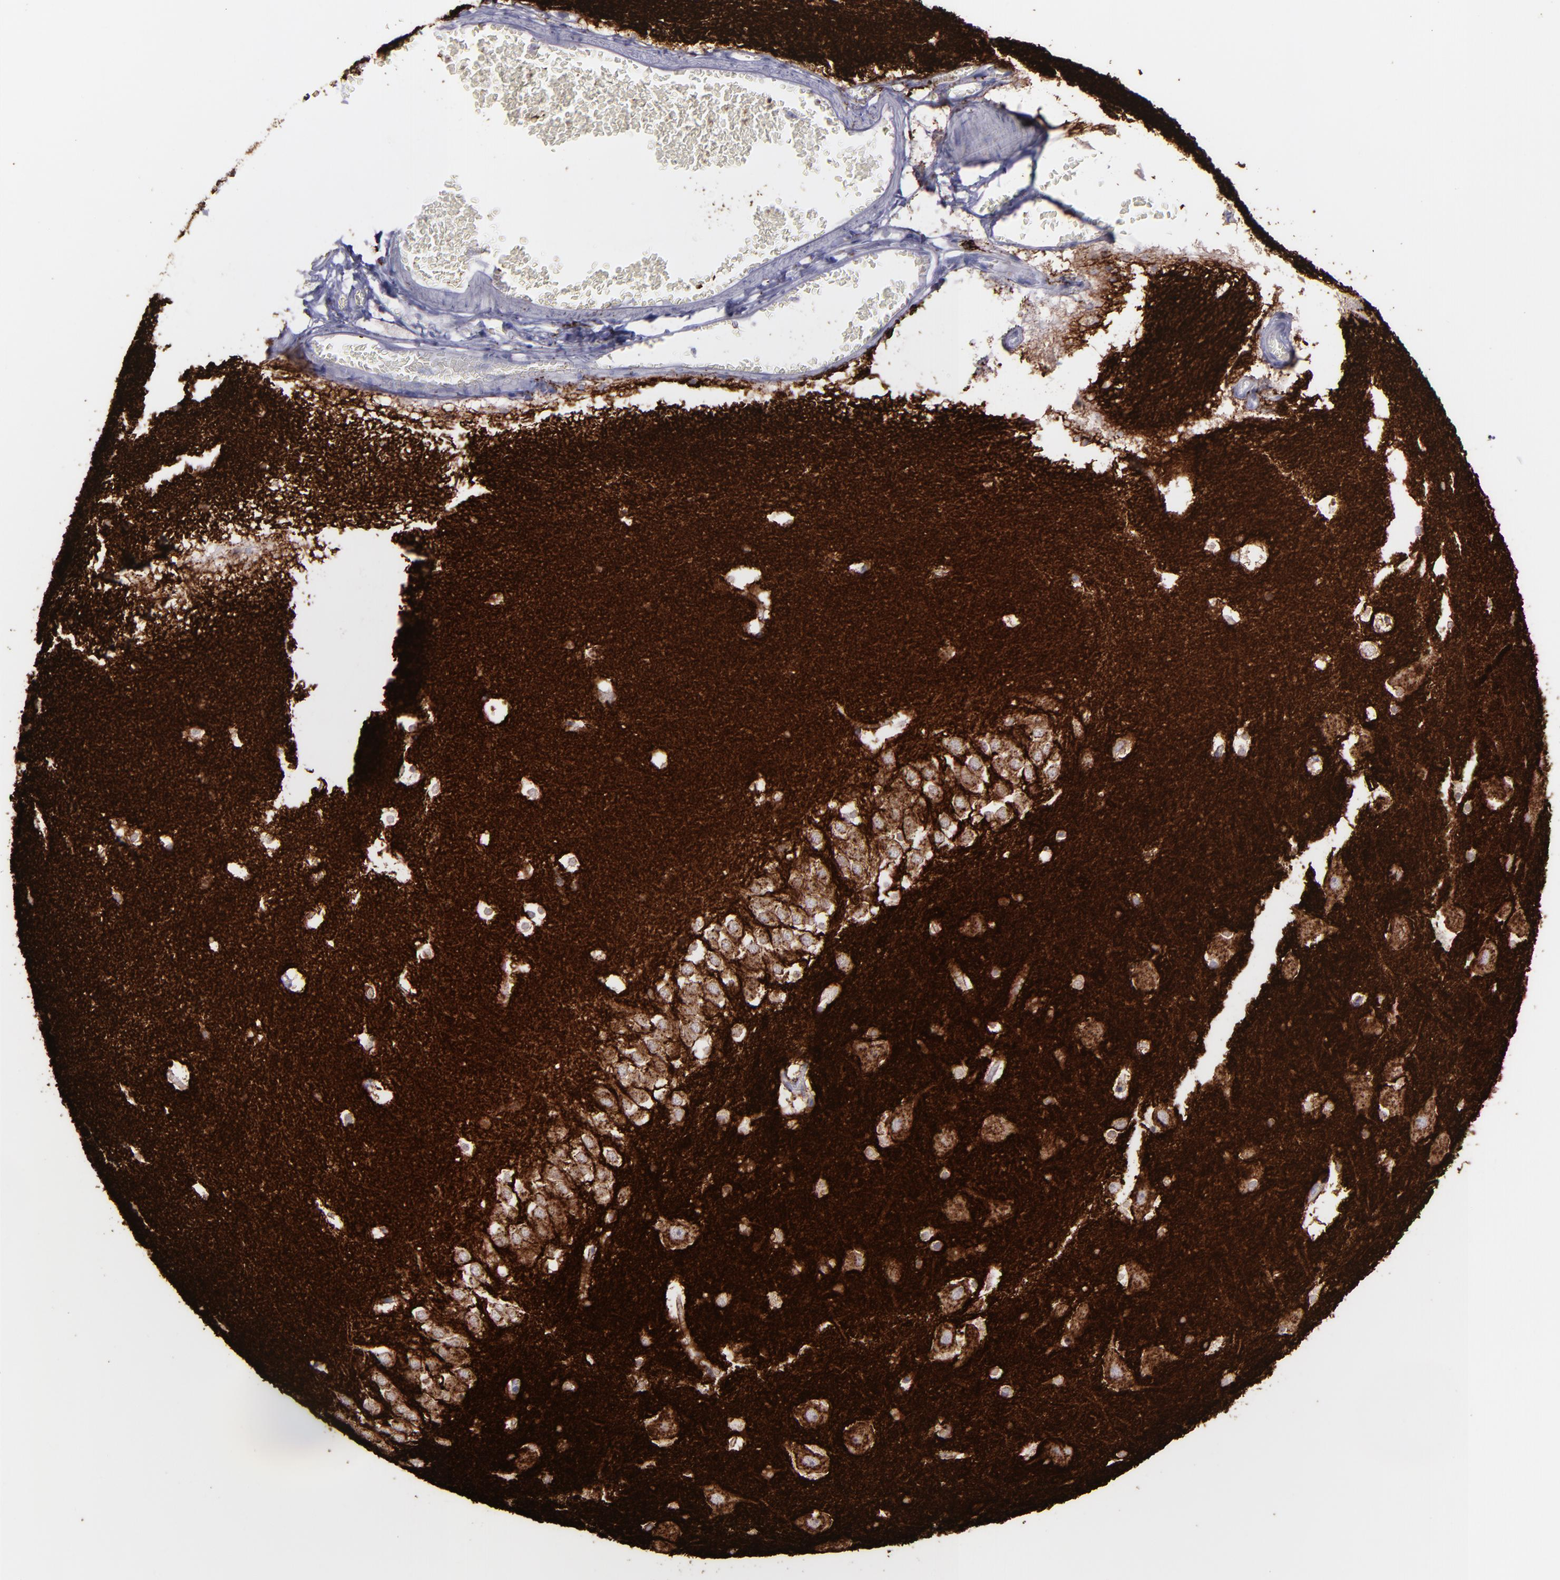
{"staining": {"intensity": "weak", "quantity": ">75%", "location": "cytoplasmic/membranous"}, "tissue": "hippocampus", "cell_type": "Glial cells", "image_type": "normal", "snomed": [{"axis": "morphology", "description": "Normal tissue, NOS"}, {"axis": "topography", "description": "Hippocampus"}], "caption": "An immunohistochemistry micrograph of unremarkable tissue is shown. Protein staining in brown highlights weak cytoplasmic/membranous positivity in hippocampus within glial cells. The staining was performed using DAB to visualize the protein expression in brown, while the nuclei were stained in blue with hematoxylin (Magnification: 20x).", "gene": "SNAP25", "patient": {"sex": "male", "age": 45}}